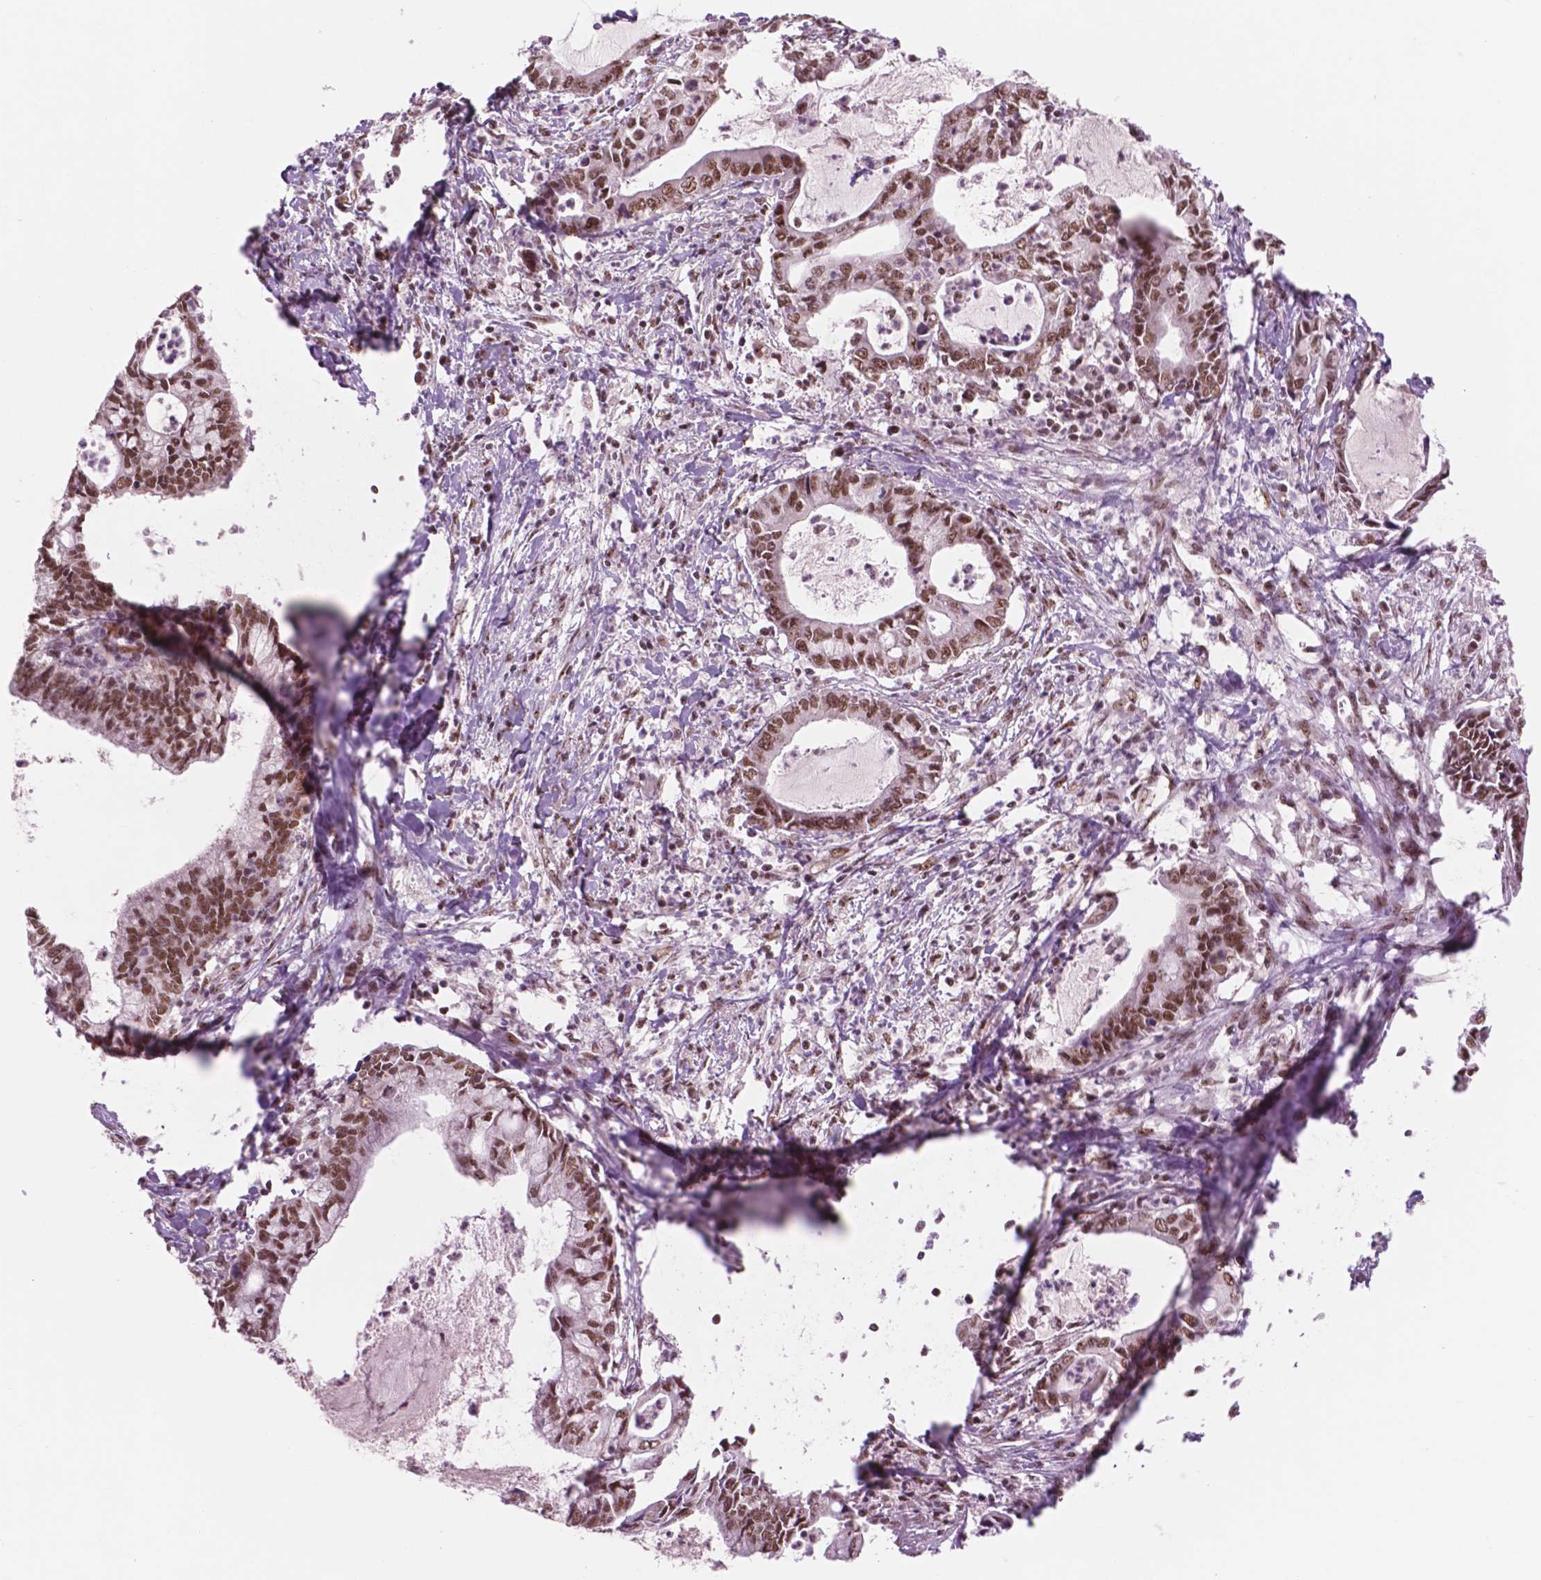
{"staining": {"intensity": "moderate", "quantity": ">75%", "location": "nuclear"}, "tissue": "cervical cancer", "cell_type": "Tumor cells", "image_type": "cancer", "snomed": [{"axis": "morphology", "description": "Adenocarcinoma, NOS"}, {"axis": "topography", "description": "Cervix"}], "caption": "IHC histopathology image of cervical cancer stained for a protein (brown), which exhibits medium levels of moderate nuclear positivity in approximately >75% of tumor cells.", "gene": "POLR2E", "patient": {"sex": "female", "age": 42}}